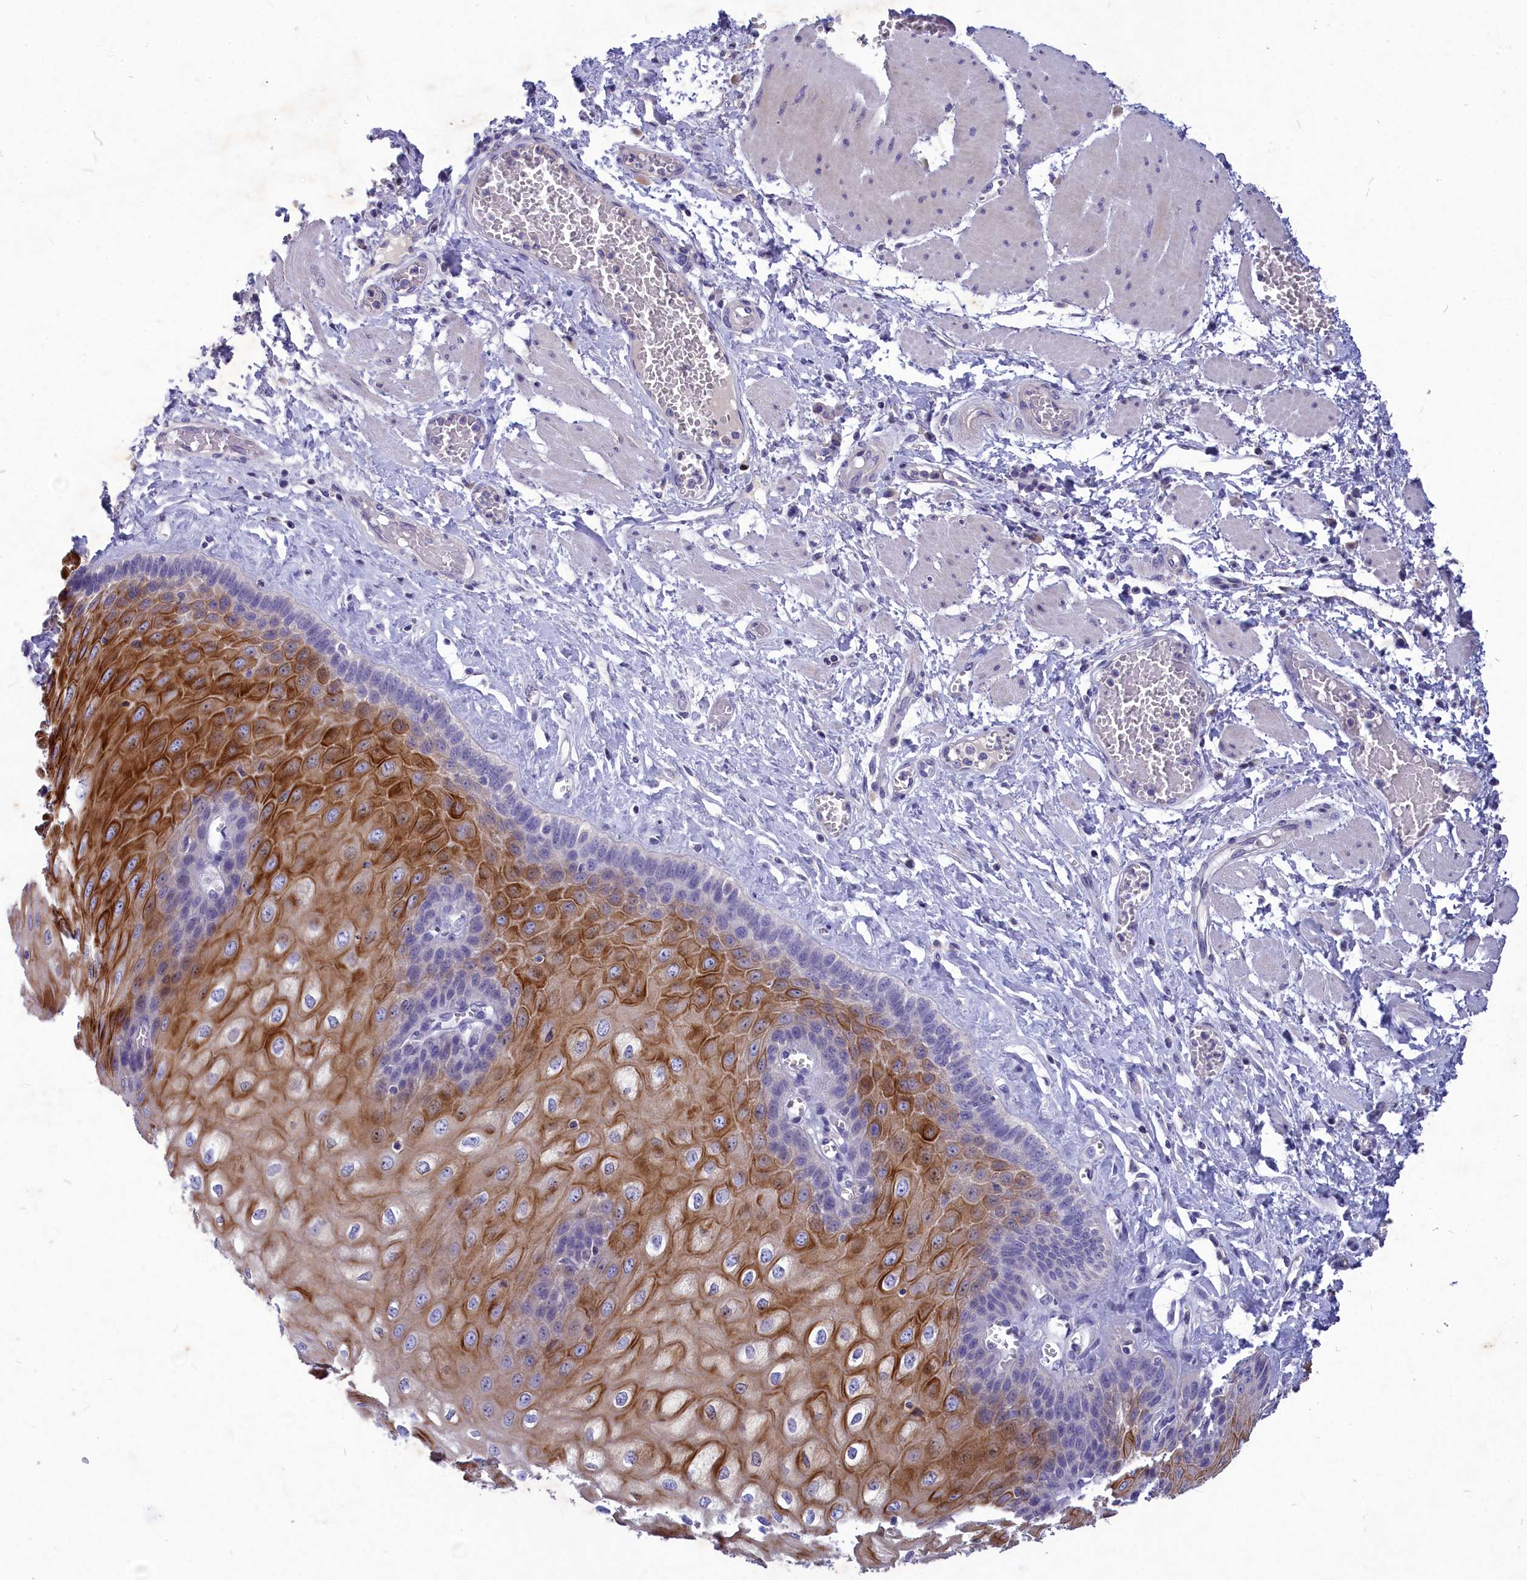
{"staining": {"intensity": "moderate", "quantity": "25%-75%", "location": "cytoplasmic/membranous"}, "tissue": "esophagus", "cell_type": "Squamous epithelial cells", "image_type": "normal", "snomed": [{"axis": "morphology", "description": "Normal tissue, NOS"}, {"axis": "topography", "description": "Esophagus"}], "caption": "IHC image of normal human esophagus stained for a protein (brown), which demonstrates medium levels of moderate cytoplasmic/membranous positivity in approximately 25%-75% of squamous epithelial cells.", "gene": "DEFB119", "patient": {"sex": "male", "age": 60}}